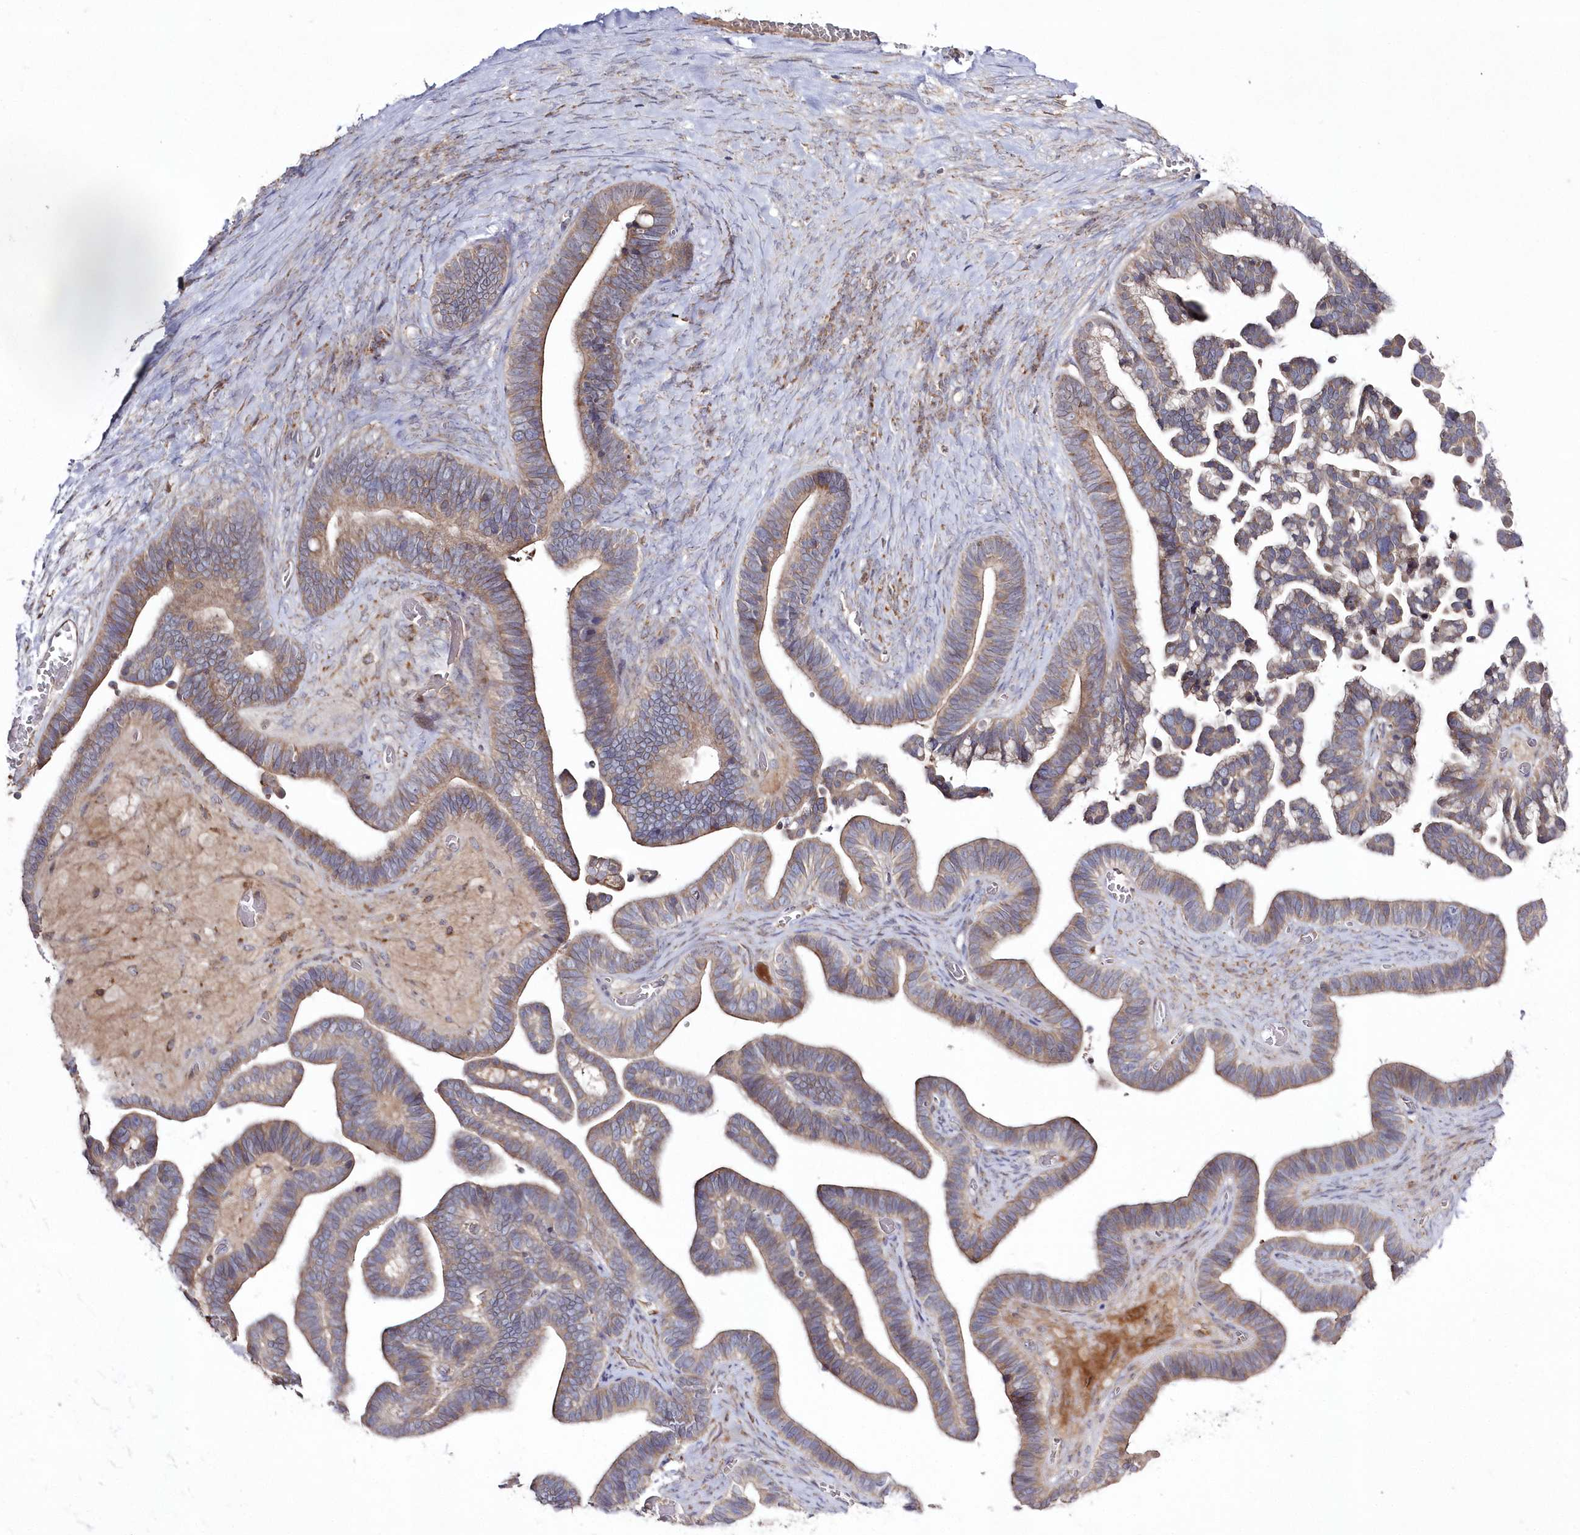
{"staining": {"intensity": "moderate", "quantity": ">75%", "location": "cytoplasmic/membranous"}, "tissue": "ovarian cancer", "cell_type": "Tumor cells", "image_type": "cancer", "snomed": [{"axis": "morphology", "description": "Cystadenocarcinoma, serous, NOS"}, {"axis": "topography", "description": "Ovary"}], "caption": "Protein staining by immunohistochemistry demonstrates moderate cytoplasmic/membranous expression in about >75% of tumor cells in ovarian cancer (serous cystadenocarcinoma).", "gene": "ARSB", "patient": {"sex": "female", "age": 56}}